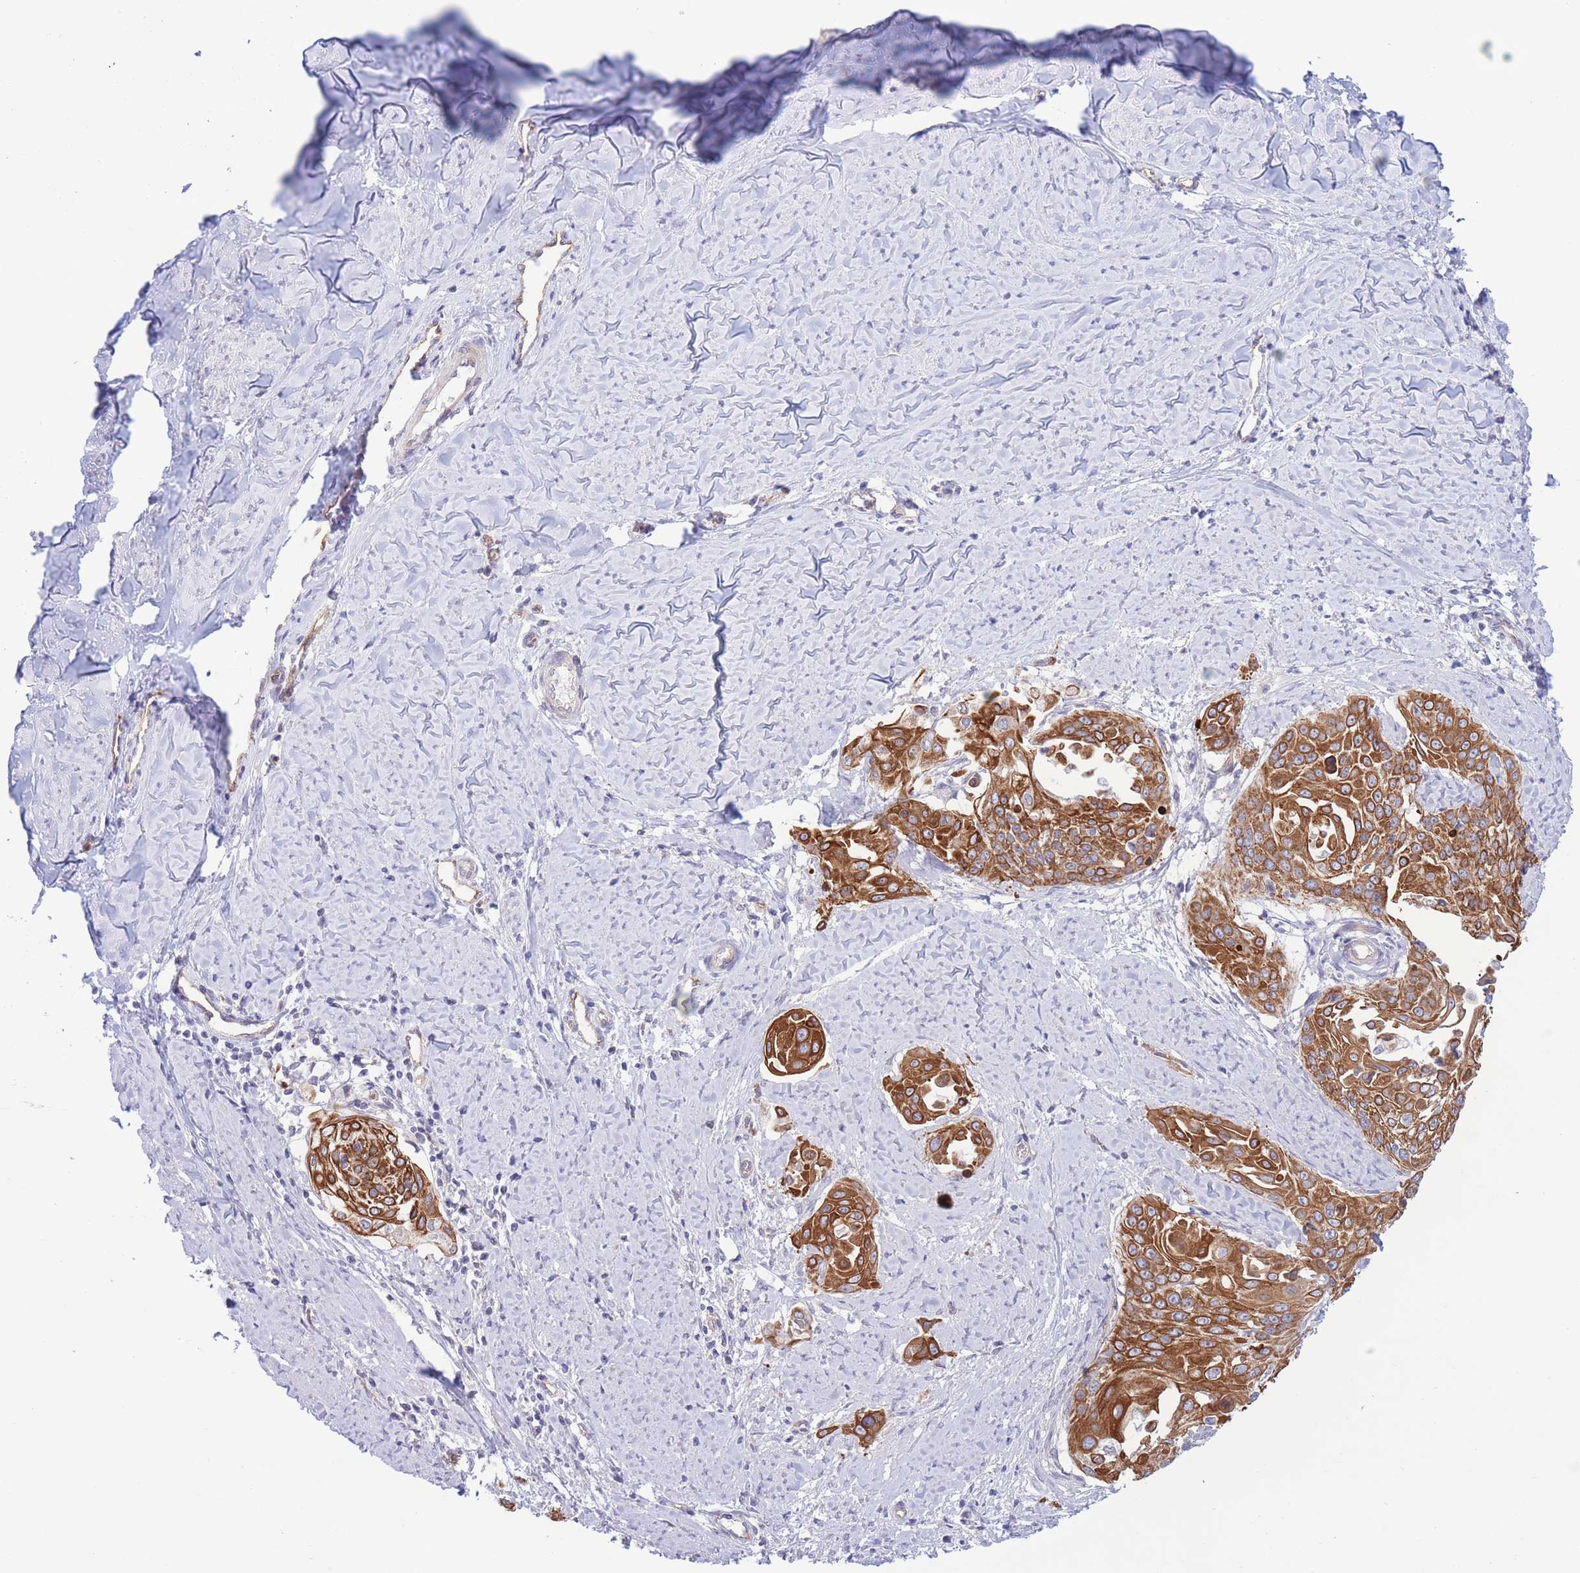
{"staining": {"intensity": "strong", "quantity": ">75%", "location": "cytoplasmic/membranous"}, "tissue": "cervical cancer", "cell_type": "Tumor cells", "image_type": "cancer", "snomed": [{"axis": "morphology", "description": "Squamous cell carcinoma, NOS"}, {"axis": "topography", "description": "Cervix"}], "caption": "This is an image of immunohistochemistry staining of cervical squamous cell carcinoma, which shows strong staining in the cytoplasmic/membranous of tumor cells.", "gene": "MRPS31", "patient": {"sex": "female", "age": 44}}